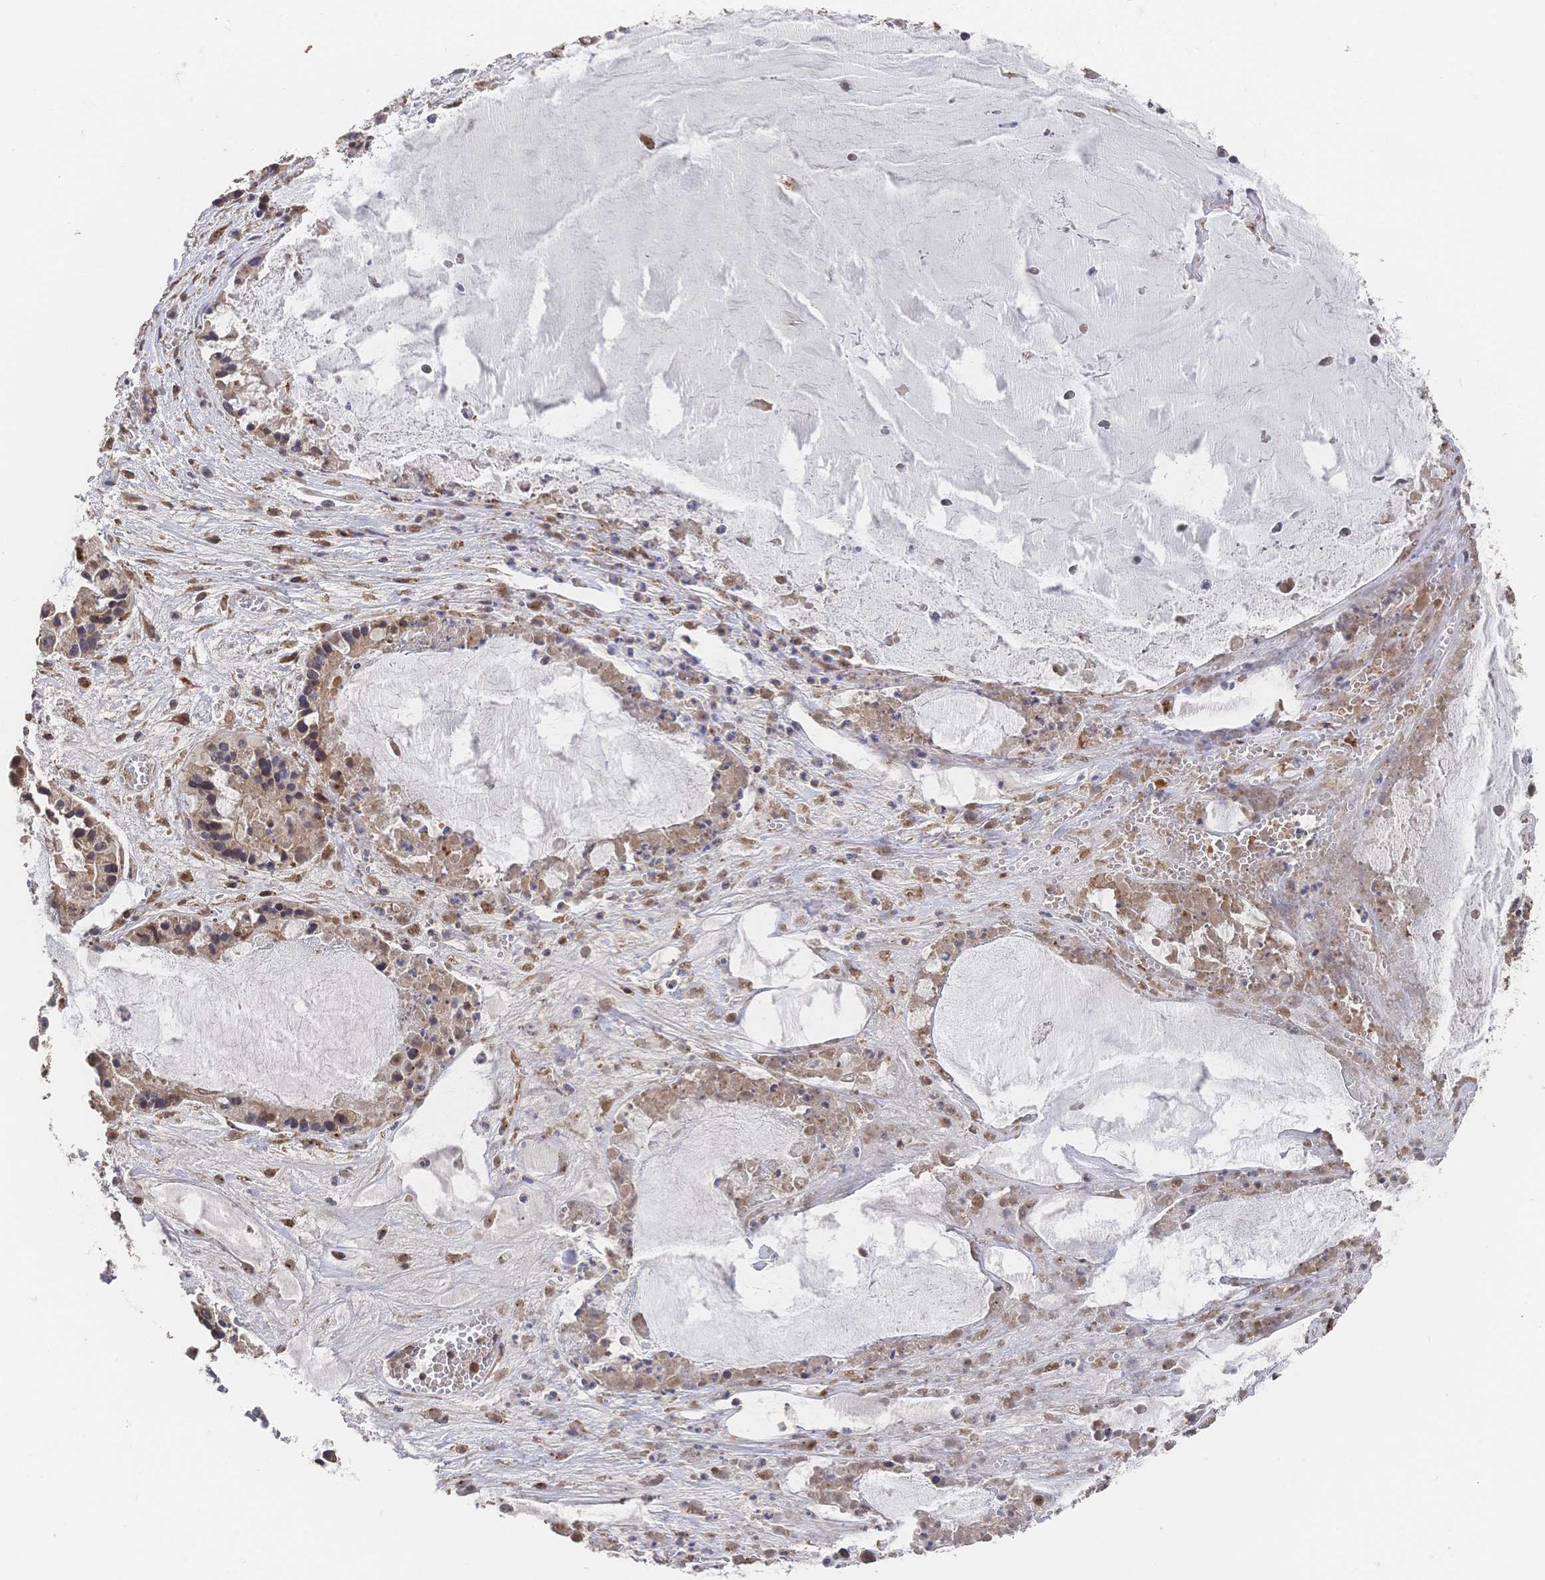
{"staining": {"intensity": "weak", "quantity": ">75%", "location": "cytoplasmic/membranous,nuclear"}, "tissue": "ovarian cancer", "cell_type": "Tumor cells", "image_type": "cancer", "snomed": [{"axis": "morphology", "description": "Cystadenocarcinoma, mucinous, NOS"}, {"axis": "topography", "description": "Ovary"}], "caption": "Ovarian mucinous cystadenocarcinoma stained with a brown dye shows weak cytoplasmic/membranous and nuclear positive positivity in approximately >75% of tumor cells.", "gene": "DNAJA4", "patient": {"sex": "female", "age": 63}}